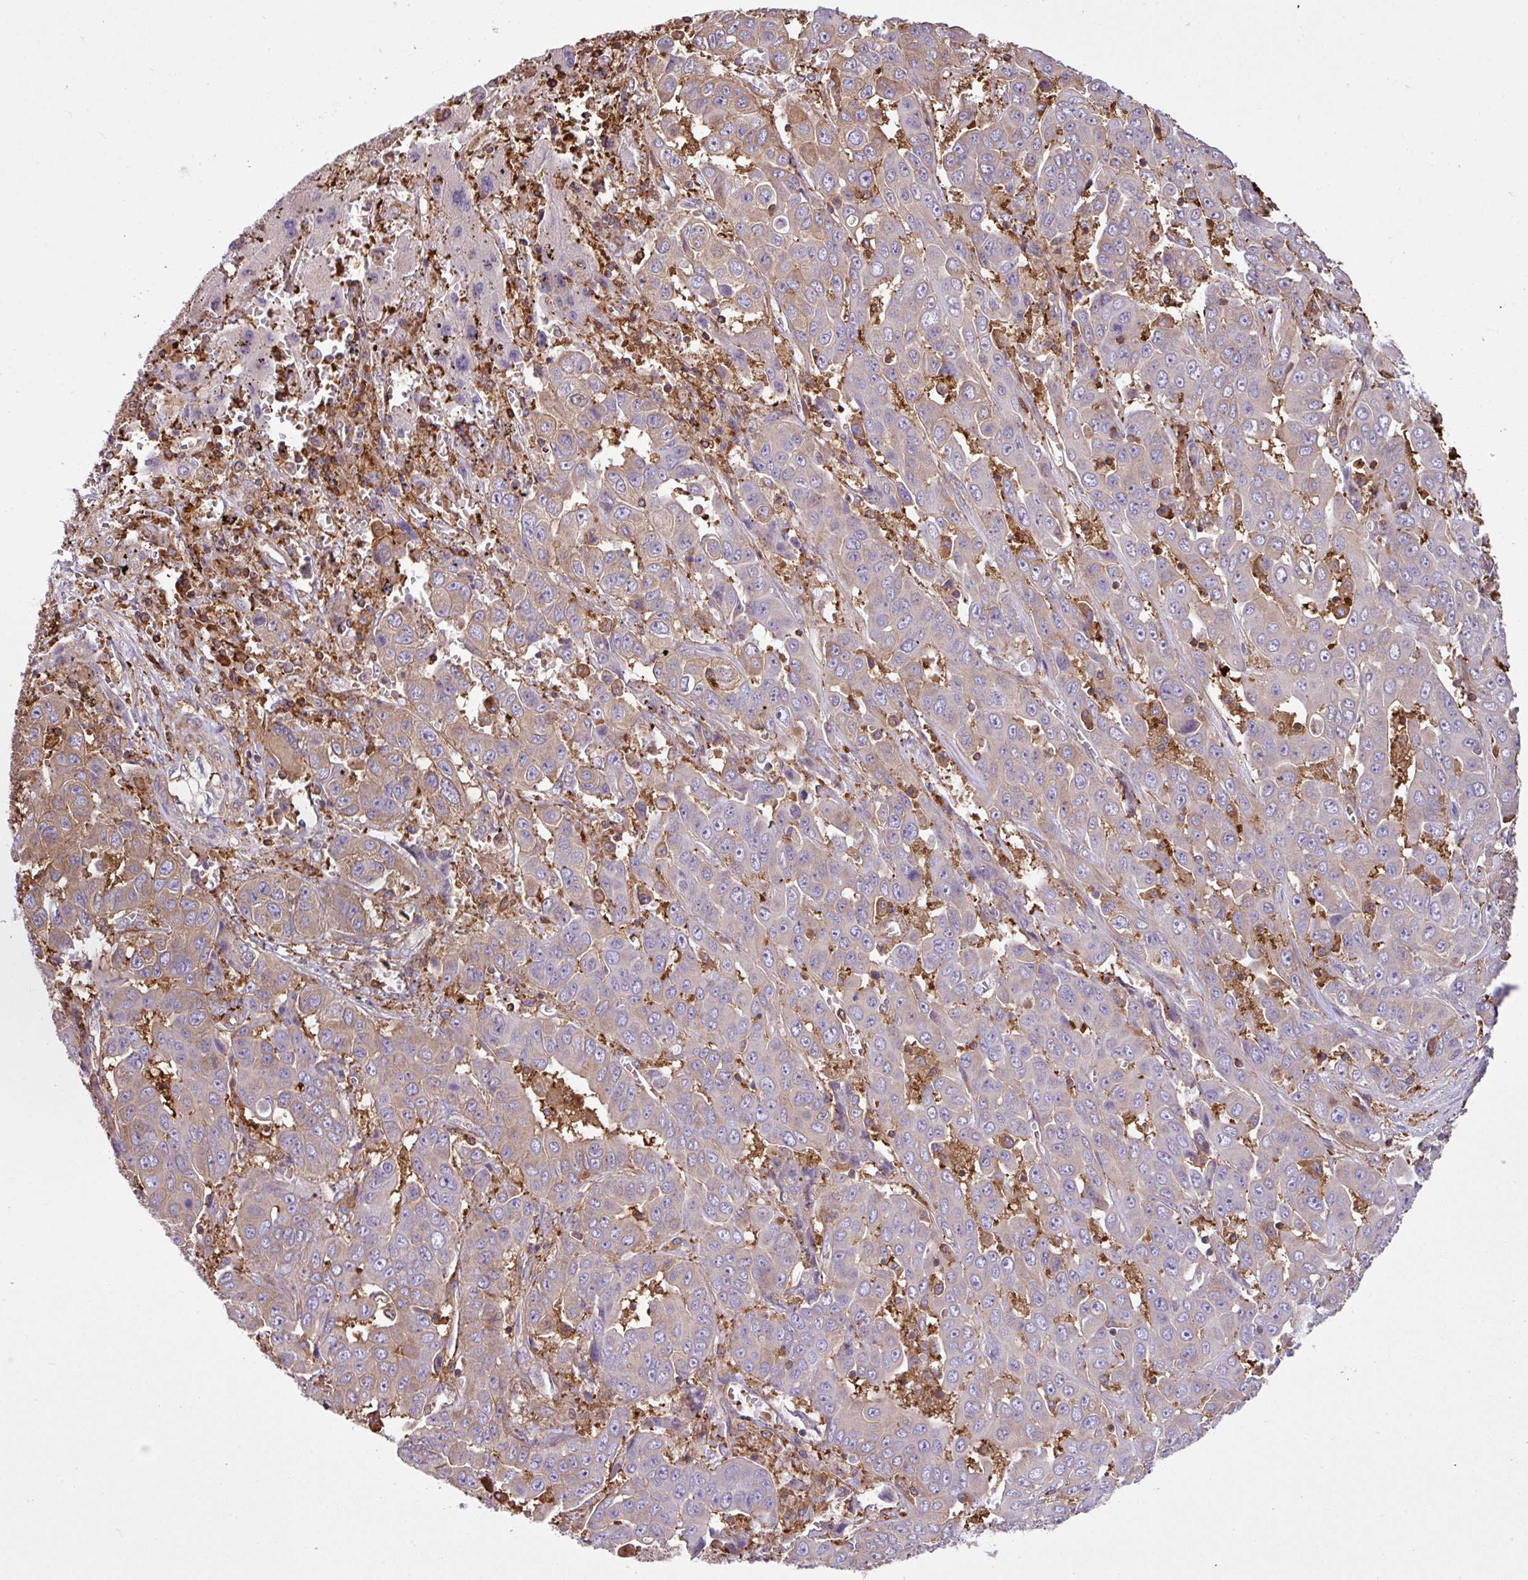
{"staining": {"intensity": "weak", "quantity": "25%-75%", "location": "cytoplasmic/membranous"}, "tissue": "liver cancer", "cell_type": "Tumor cells", "image_type": "cancer", "snomed": [{"axis": "morphology", "description": "Cholangiocarcinoma"}, {"axis": "topography", "description": "Liver"}], "caption": "The immunohistochemical stain labels weak cytoplasmic/membranous staining in tumor cells of liver cholangiocarcinoma tissue.", "gene": "PGAP6", "patient": {"sex": "female", "age": 52}}